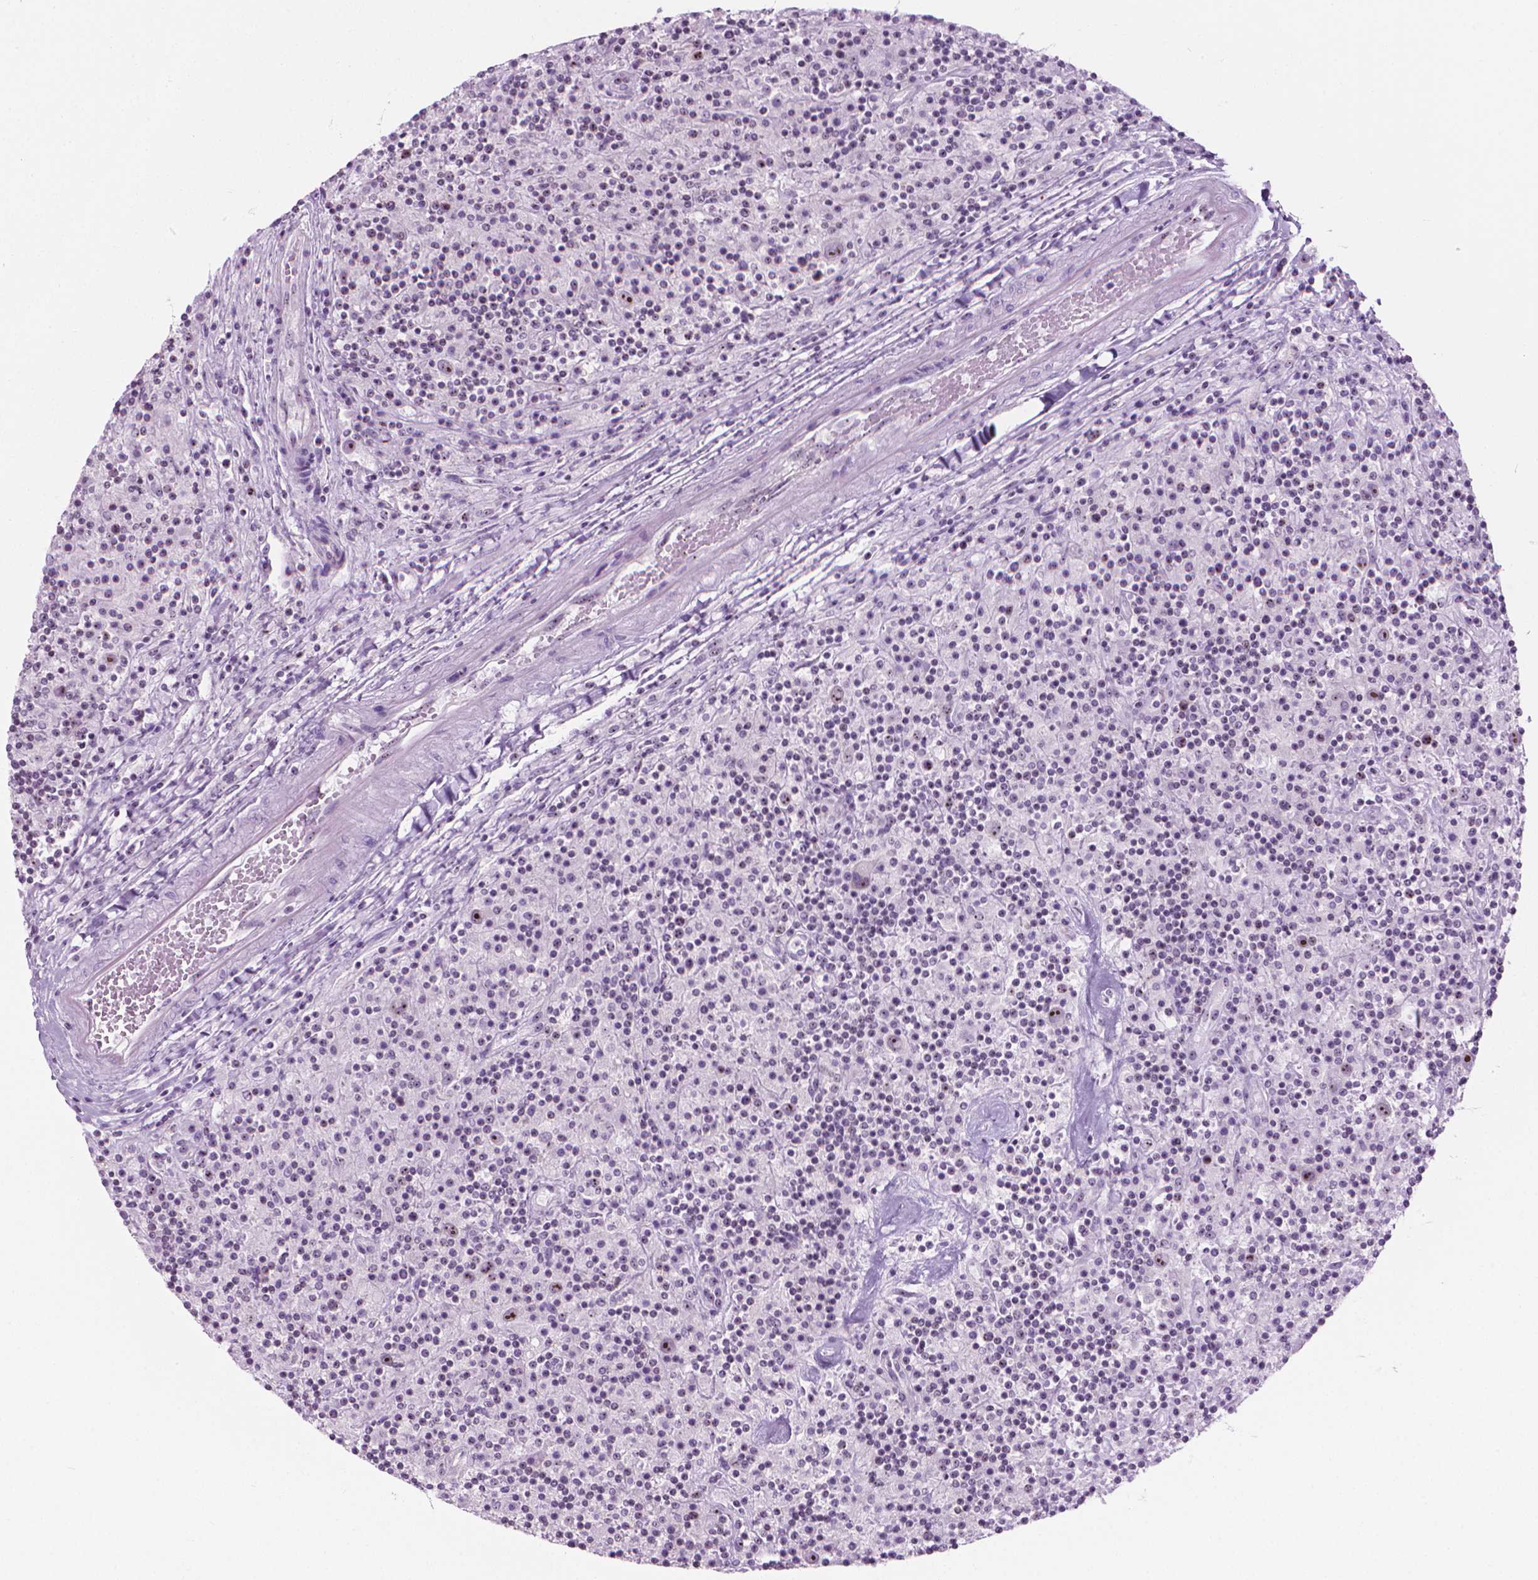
{"staining": {"intensity": "moderate", "quantity": "25%-75%", "location": "nuclear"}, "tissue": "lymphoma", "cell_type": "Tumor cells", "image_type": "cancer", "snomed": [{"axis": "morphology", "description": "Hodgkin's disease, NOS"}, {"axis": "topography", "description": "Lymph node"}], "caption": "The immunohistochemical stain shows moderate nuclear expression in tumor cells of Hodgkin's disease tissue. The protein is shown in brown color, while the nuclei are stained blue.", "gene": "NOL7", "patient": {"sex": "male", "age": 70}}